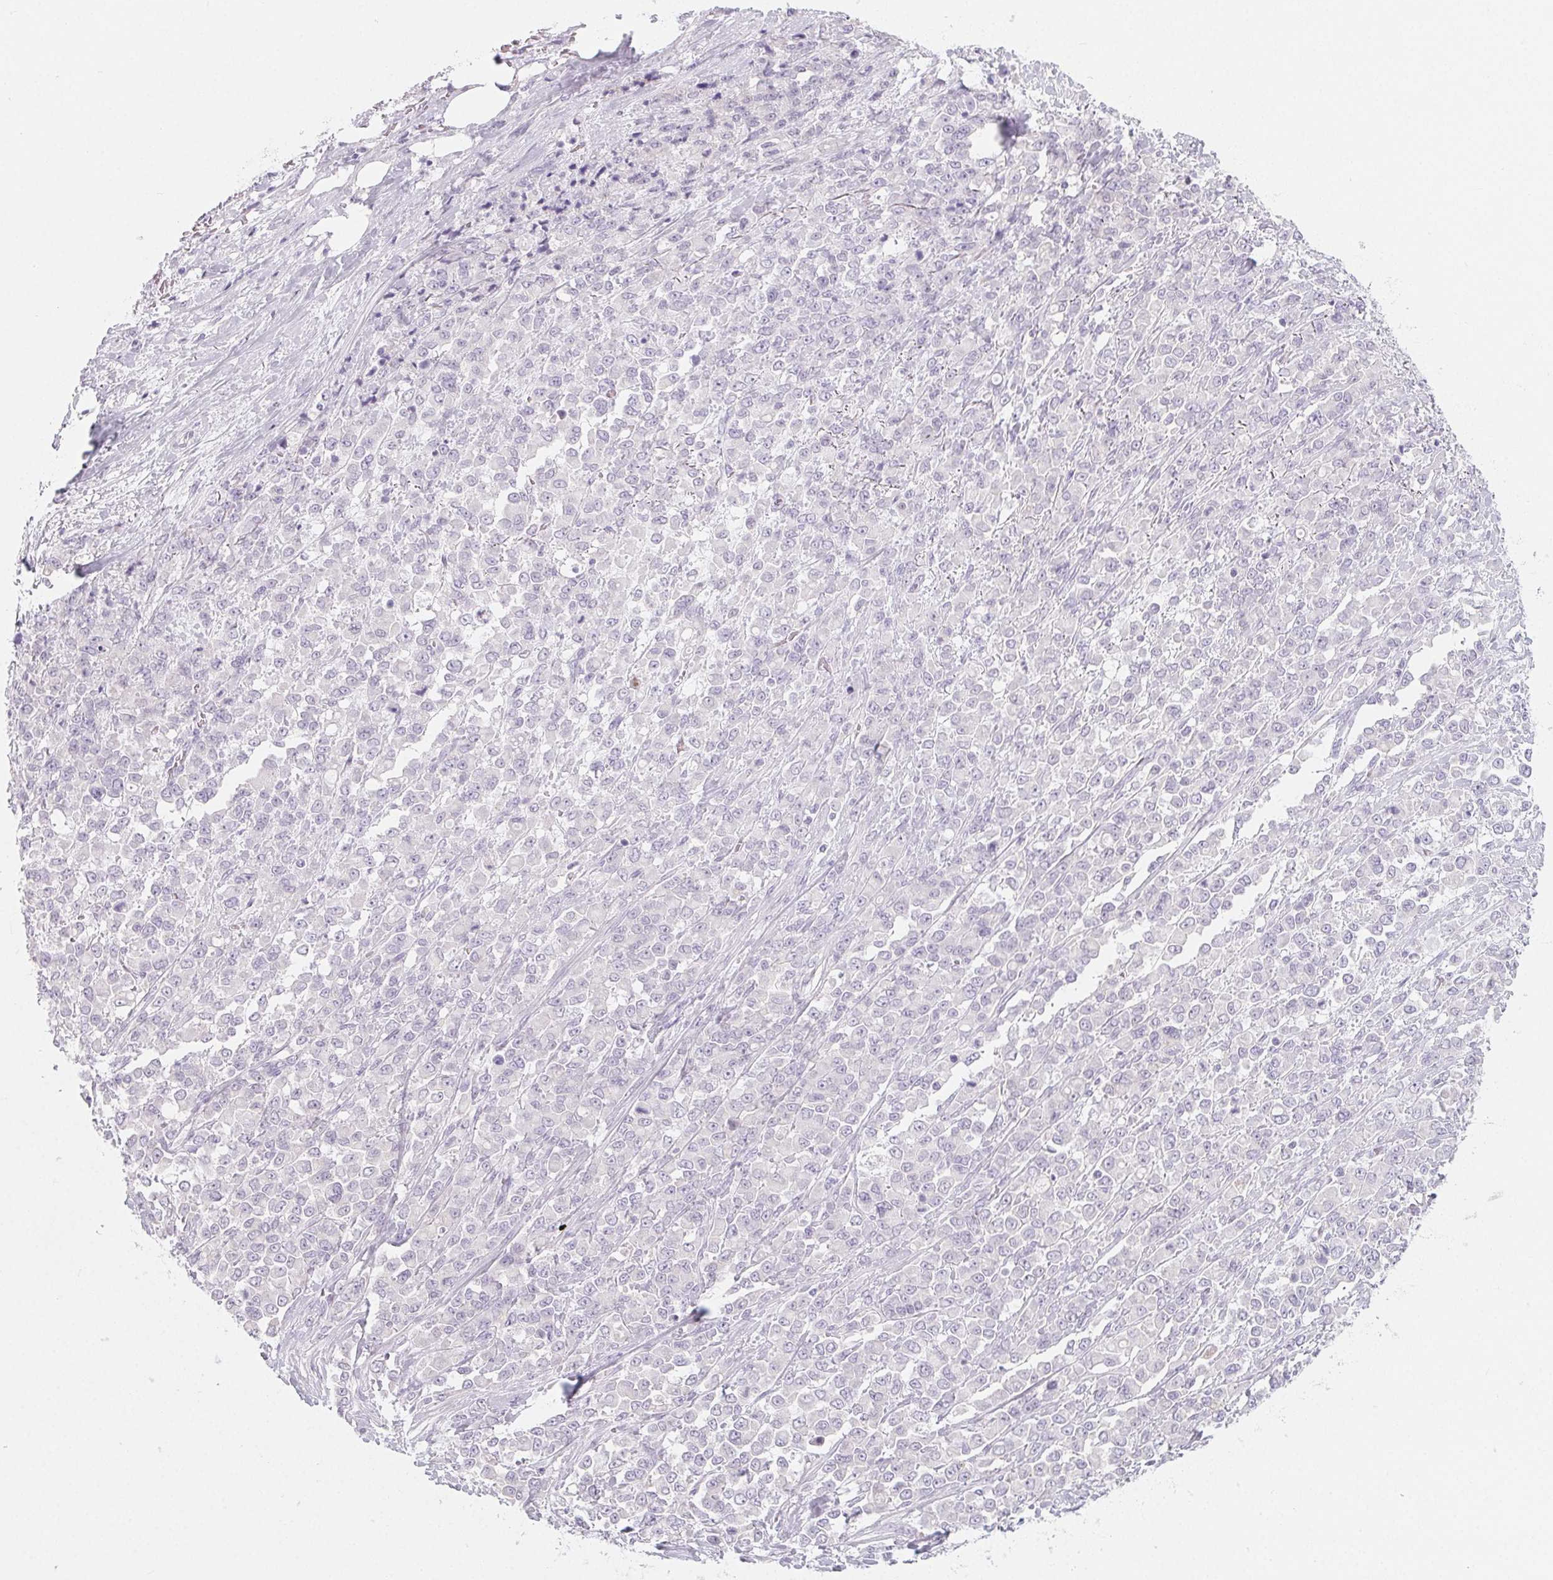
{"staining": {"intensity": "negative", "quantity": "none", "location": "none"}, "tissue": "stomach cancer", "cell_type": "Tumor cells", "image_type": "cancer", "snomed": [{"axis": "morphology", "description": "Adenocarcinoma, NOS"}, {"axis": "topography", "description": "Stomach"}], "caption": "Stomach cancer (adenocarcinoma) was stained to show a protein in brown. There is no significant staining in tumor cells.", "gene": "SH3GL2", "patient": {"sex": "female", "age": 76}}